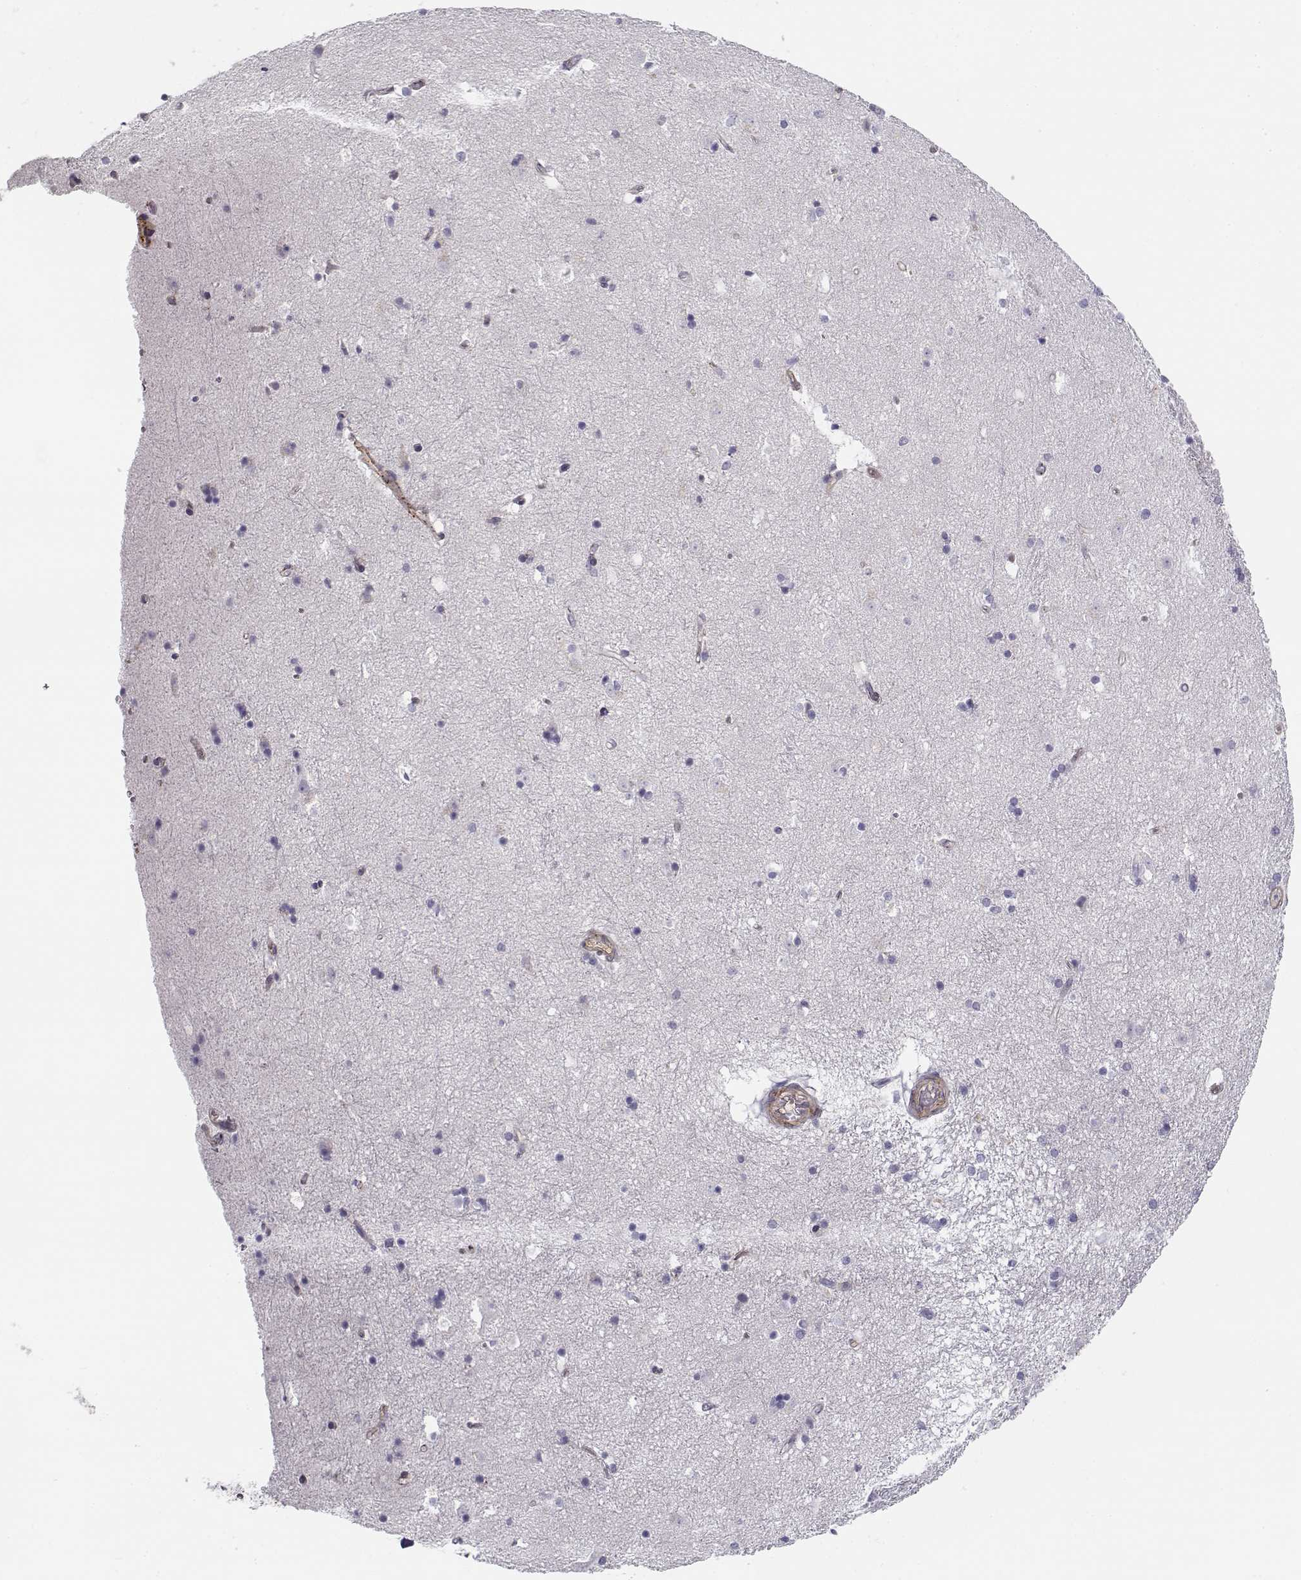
{"staining": {"intensity": "negative", "quantity": "none", "location": "none"}, "tissue": "caudate", "cell_type": "Glial cells", "image_type": "normal", "snomed": [{"axis": "morphology", "description": "Normal tissue, NOS"}, {"axis": "topography", "description": "Lateral ventricle wall"}], "caption": "This is a micrograph of IHC staining of normal caudate, which shows no staining in glial cells. (Stains: DAB (3,3'-diaminobenzidine) immunohistochemistry (IHC) with hematoxylin counter stain, Microscopy: brightfield microscopy at high magnification).", "gene": "MYO1A", "patient": {"sex": "male", "age": 51}}